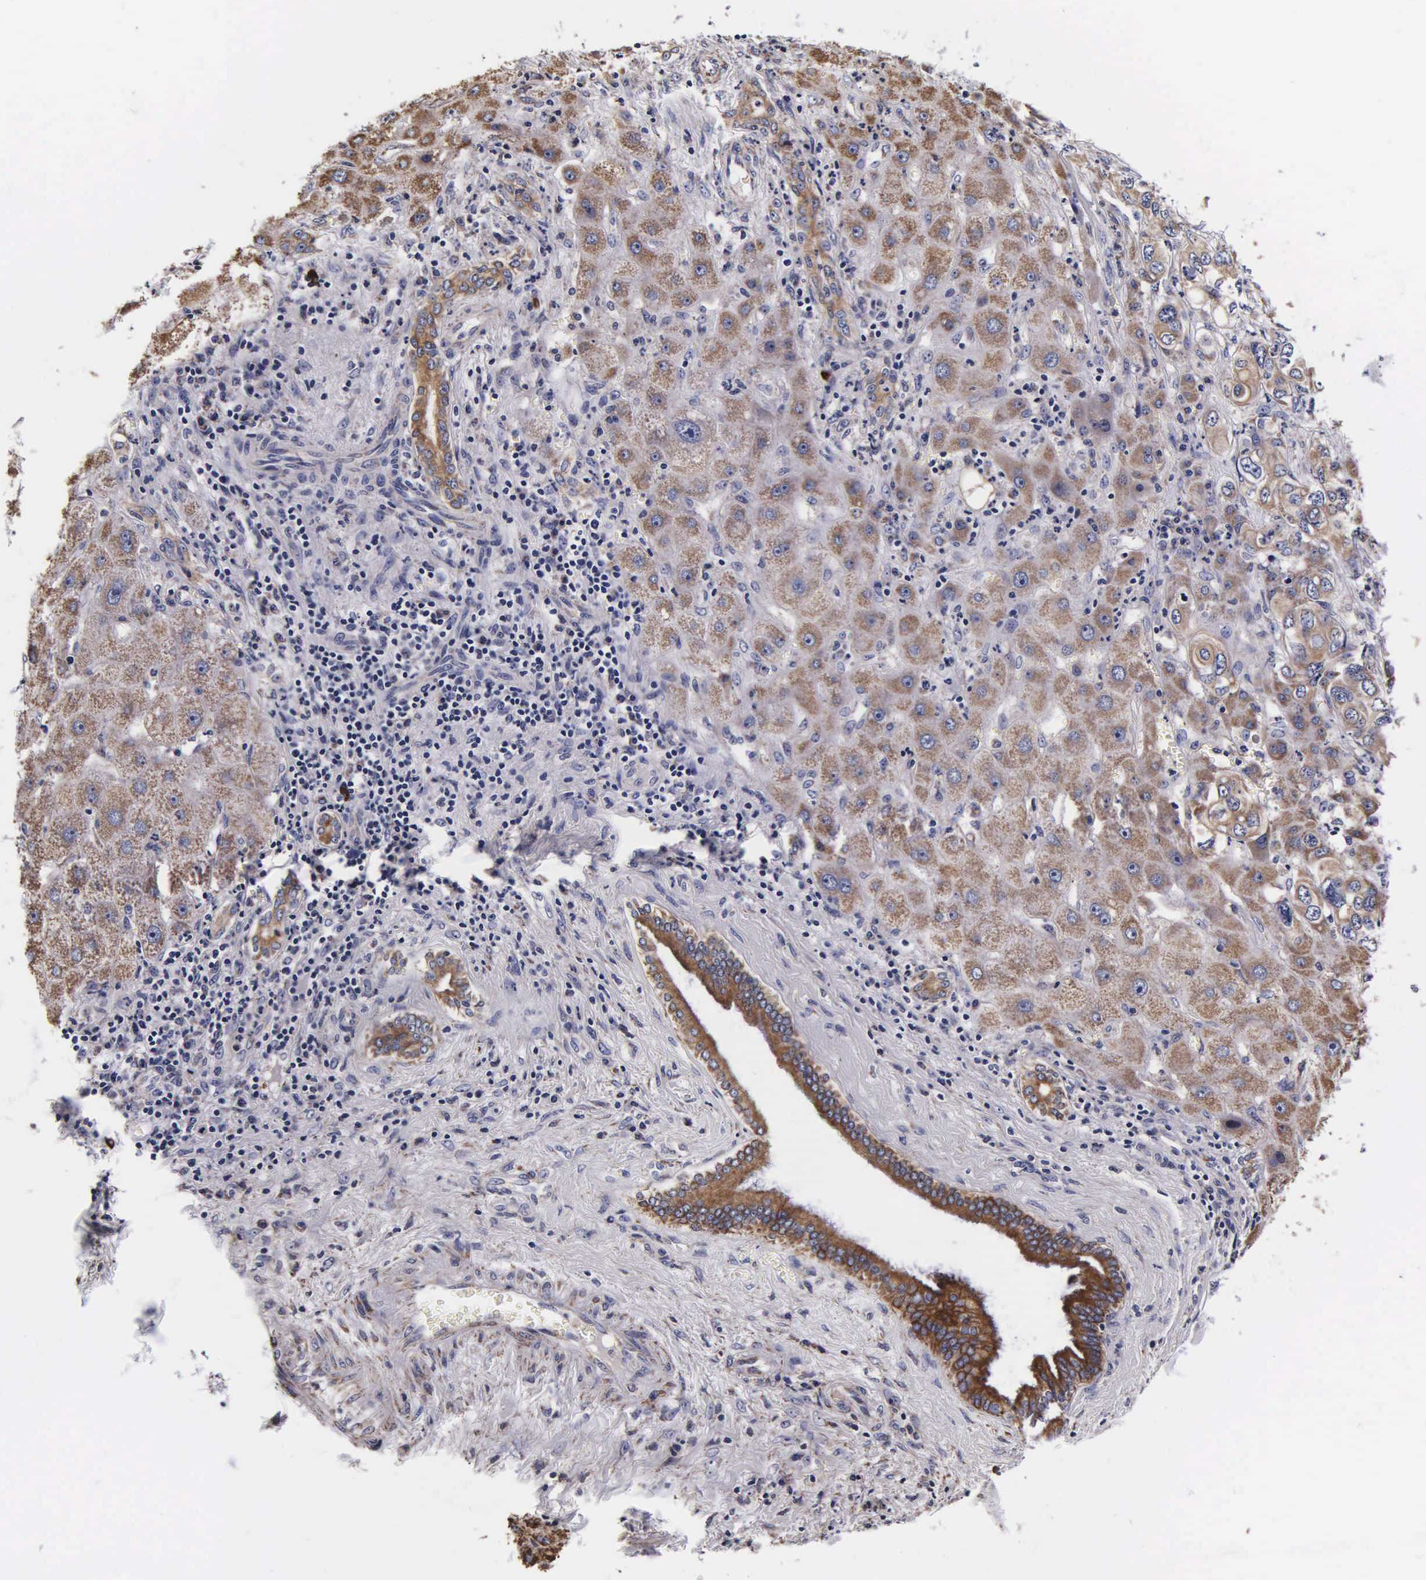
{"staining": {"intensity": "moderate", "quantity": ">75%", "location": "cytoplasmic/membranous"}, "tissue": "liver cancer", "cell_type": "Tumor cells", "image_type": "cancer", "snomed": [{"axis": "morphology", "description": "Cholangiocarcinoma"}, {"axis": "topography", "description": "Liver"}], "caption": "Liver cancer (cholangiocarcinoma) was stained to show a protein in brown. There is medium levels of moderate cytoplasmic/membranous expression in approximately >75% of tumor cells. (DAB = brown stain, brightfield microscopy at high magnification).", "gene": "PSMA3", "patient": {"sex": "female", "age": 79}}